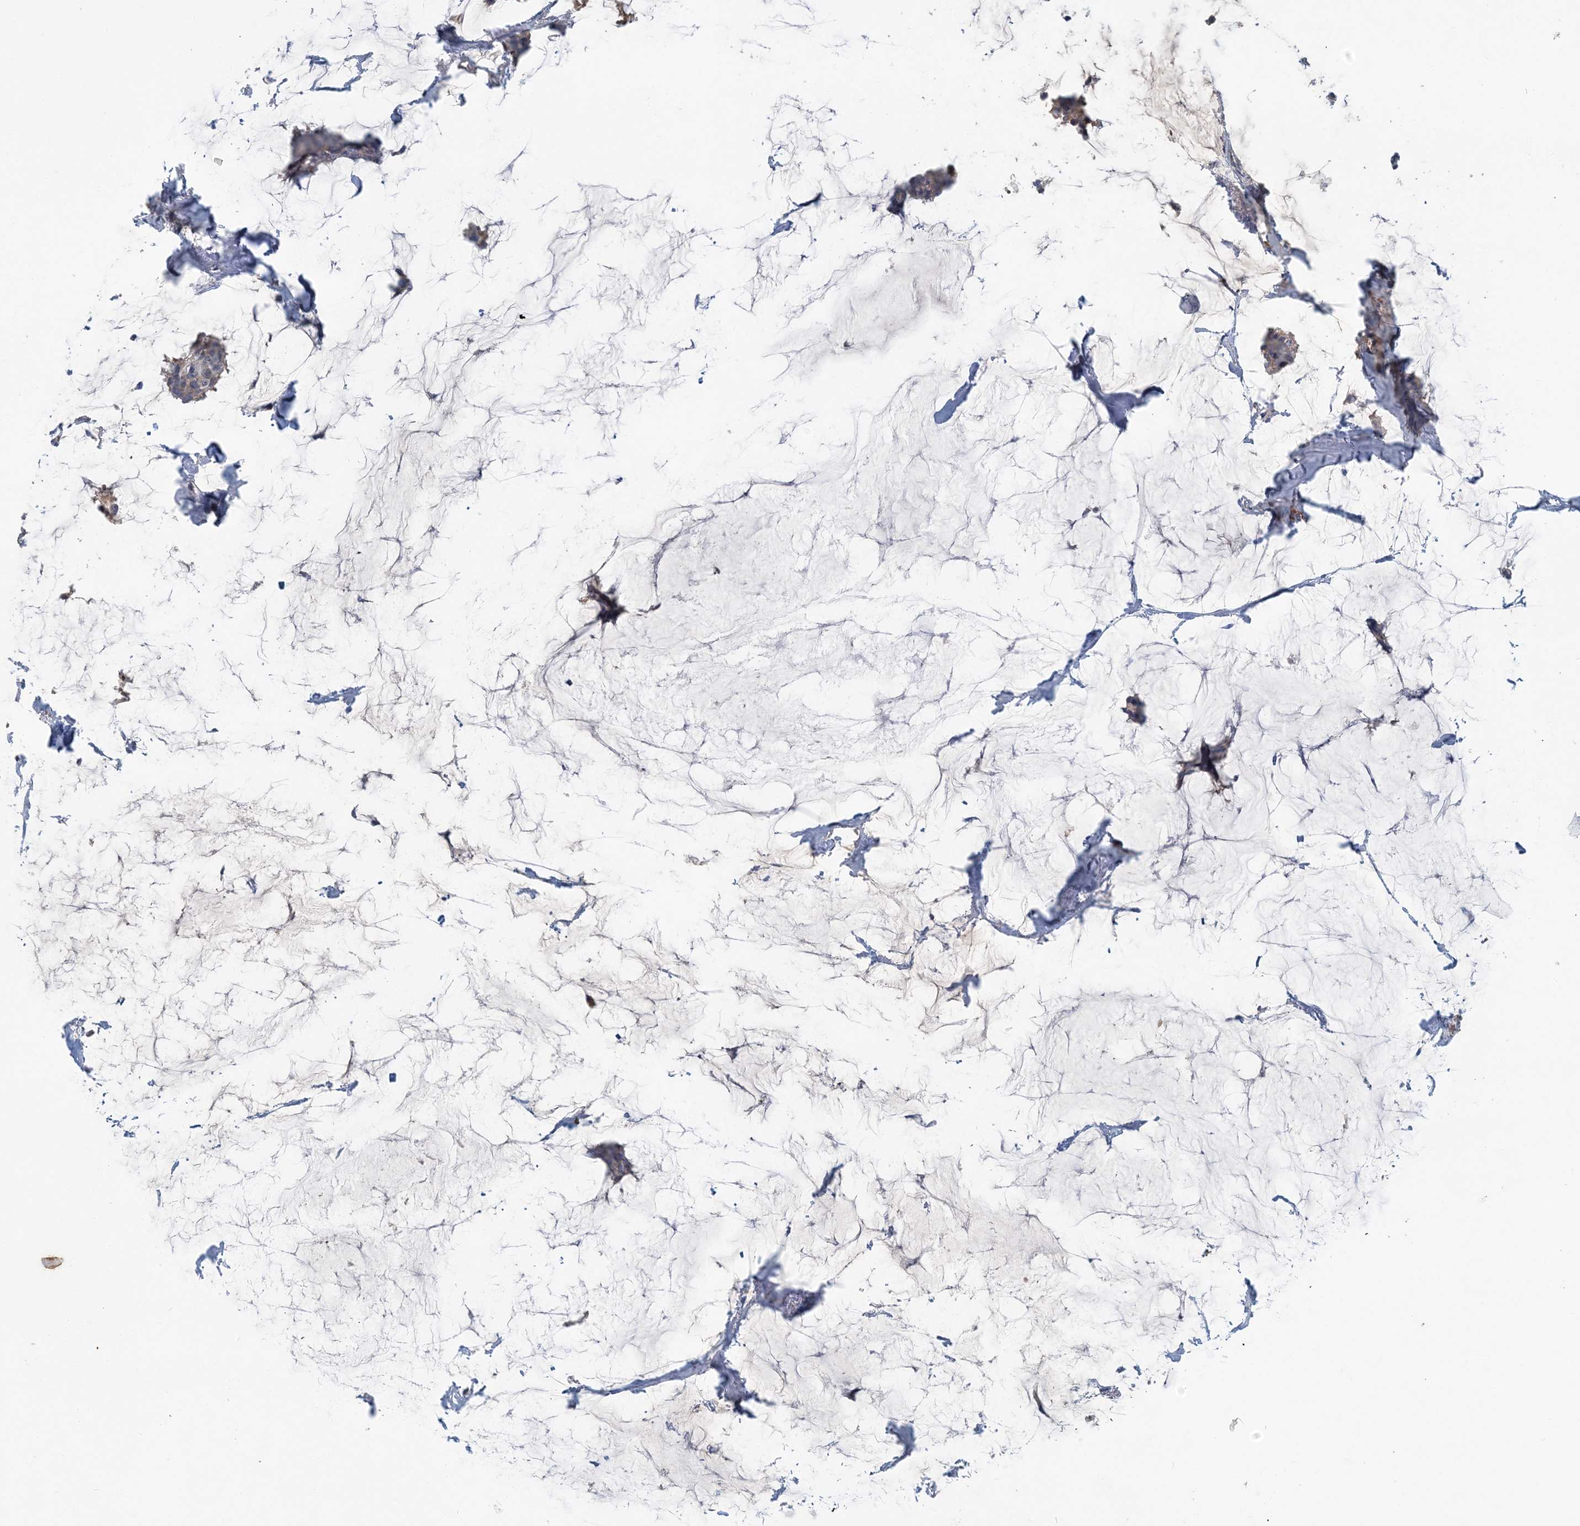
{"staining": {"intensity": "weak", "quantity": "<25%", "location": "cytoplasmic/membranous"}, "tissue": "breast cancer", "cell_type": "Tumor cells", "image_type": "cancer", "snomed": [{"axis": "morphology", "description": "Duct carcinoma"}, {"axis": "topography", "description": "Breast"}], "caption": "The immunohistochemistry image has no significant positivity in tumor cells of breast invasive ductal carcinoma tissue.", "gene": "RNF25", "patient": {"sex": "female", "age": 93}}